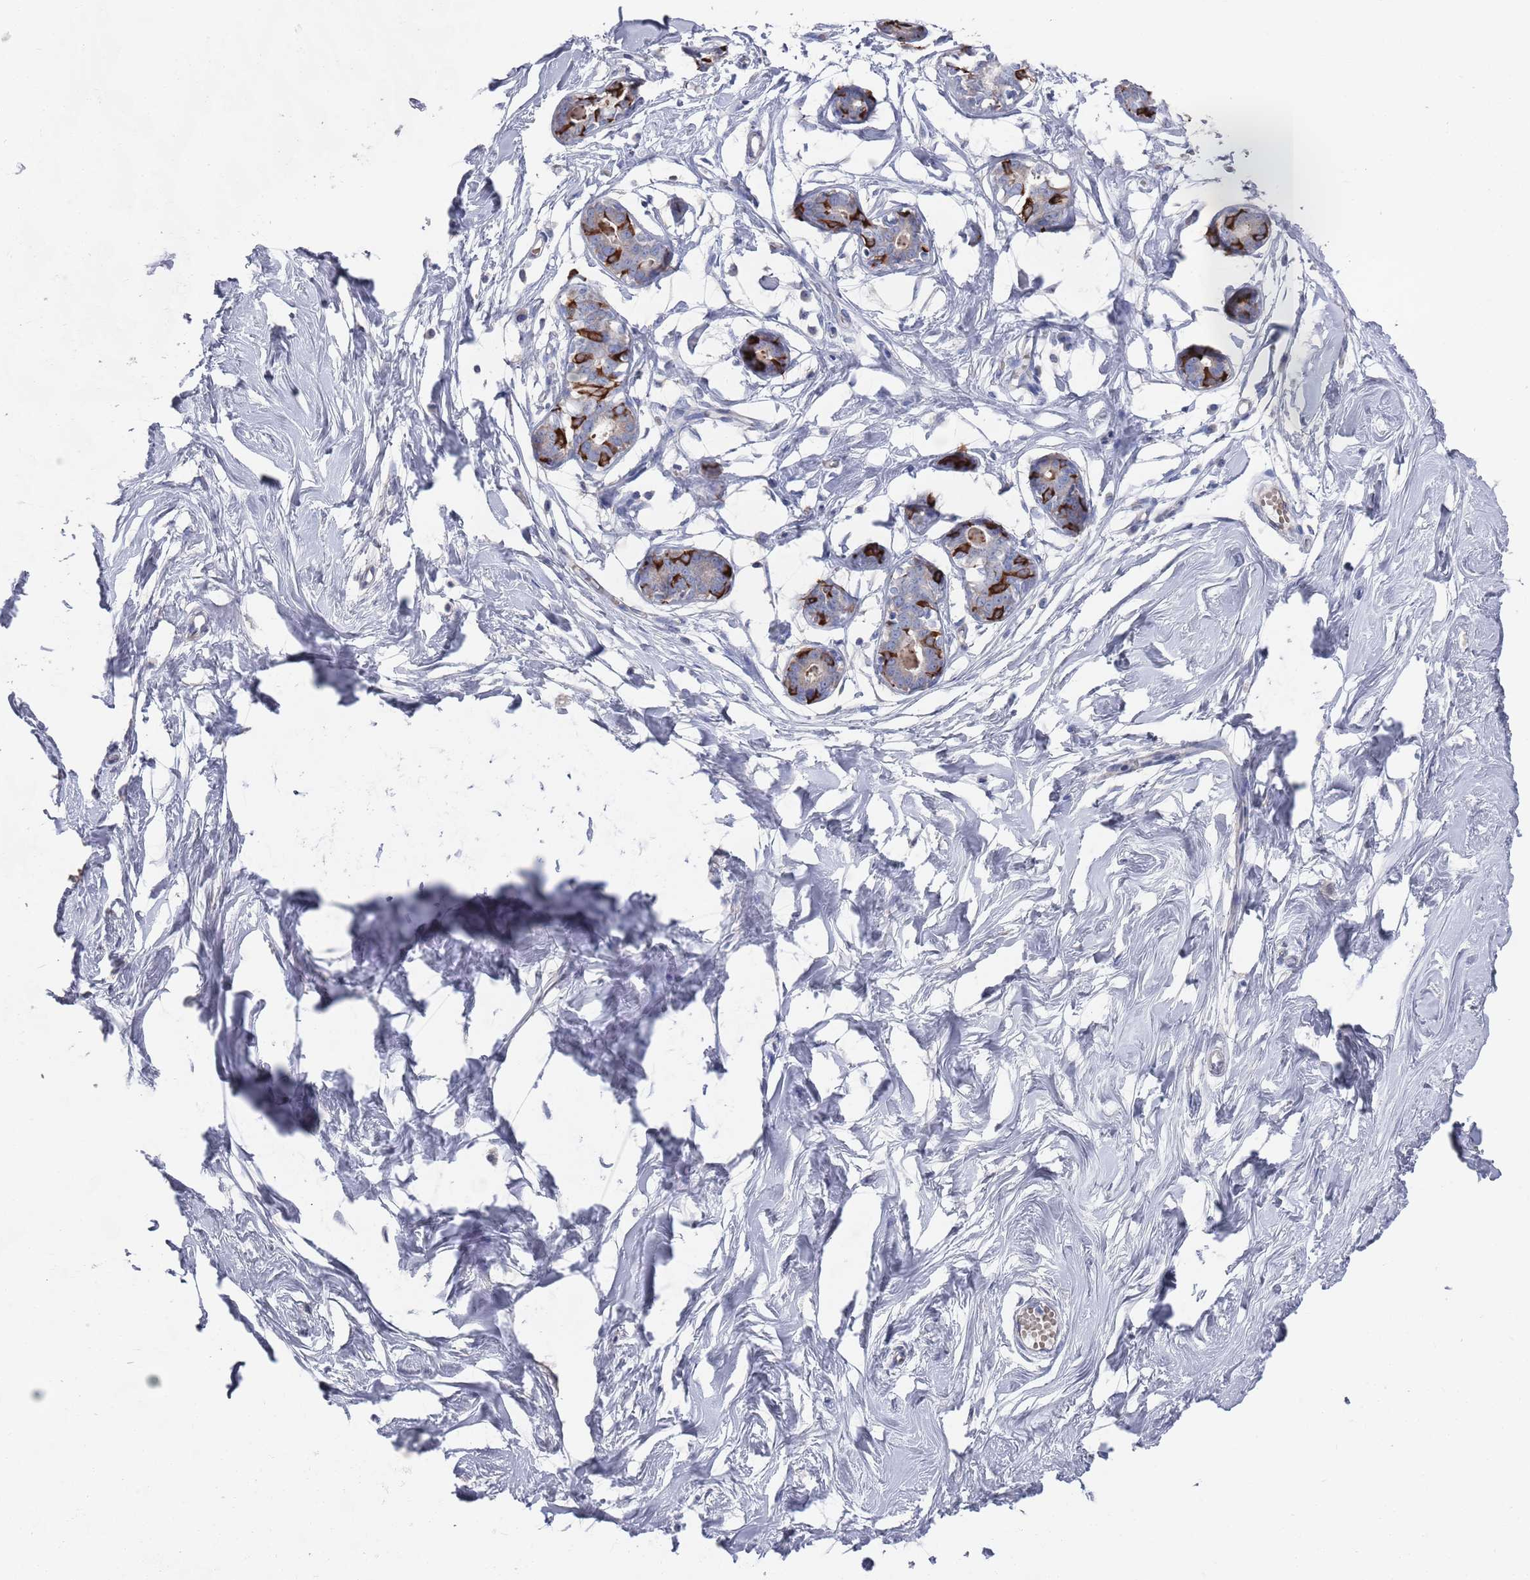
{"staining": {"intensity": "moderate", "quantity": "25%-75%", "location": "cytoplasmic/membranous"}, "tissue": "breast", "cell_type": "Adipocytes", "image_type": "normal", "snomed": [{"axis": "morphology", "description": "Normal tissue, NOS"}, {"axis": "morphology", "description": "Adenoma, NOS"}, {"axis": "topography", "description": "Breast"}], "caption": "DAB (3,3'-diaminobenzidine) immunohistochemical staining of benign human breast shows moderate cytoplasmic/membranous protein staining in approximately 25%-75% of adipocytes. (brown staining indicates protein expression, while blue staining denotes nuclei).", "gene": "TMCO3", "patient": {"sex": "female", "age": 23}}